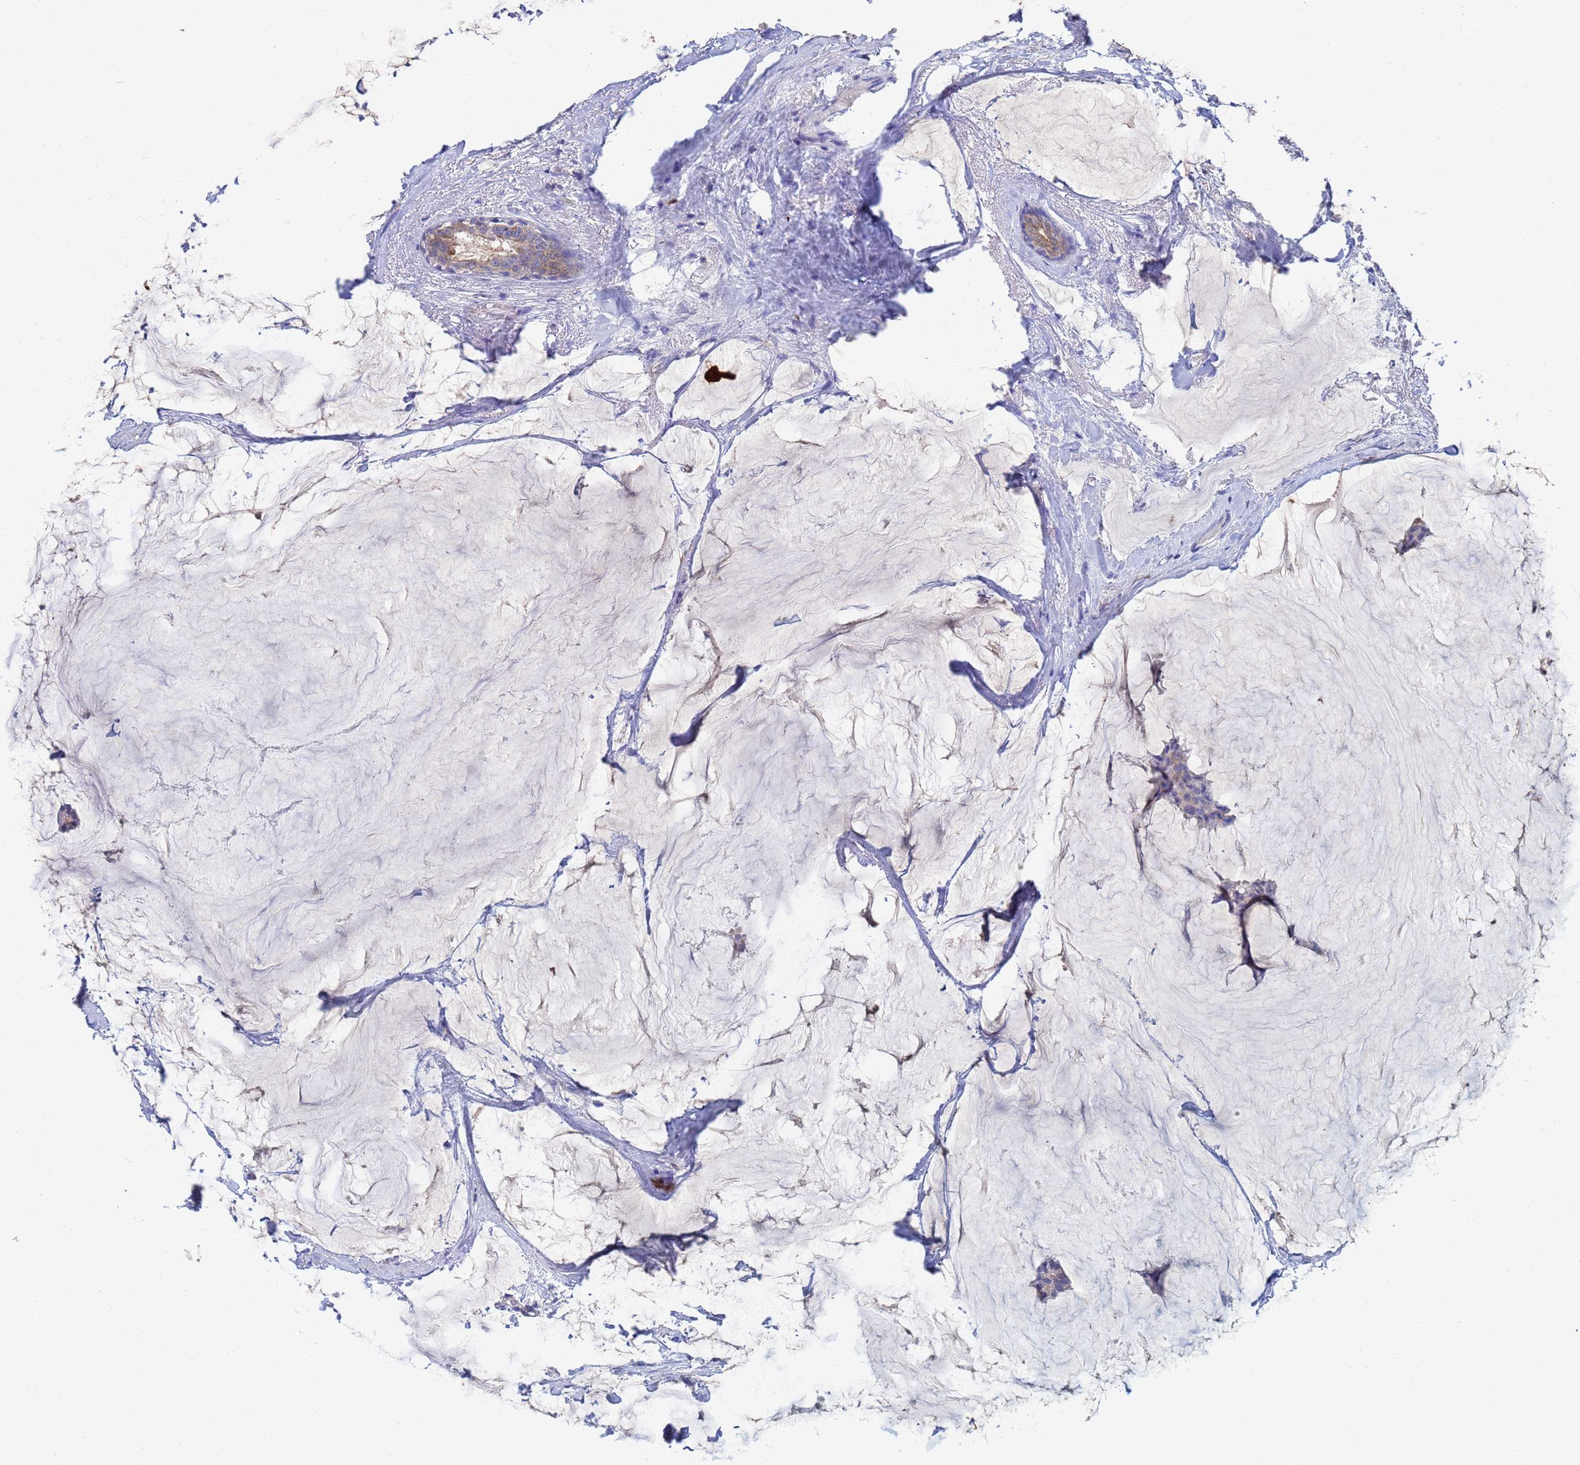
{"staining": {"intensity": "negative", "quantity": "none", "location": "none"}, "tissue": "breast cancer", "cell_type": "Tumor cells", "image_type": "cancer", "snomed": [{"axis": "morphology", "description": "Duct carcinoma"}, {"axis": "topography", "description": "Breast"}], "caption": "Image shows no significant protein staining in tumor cells of intraductal carcinoma (breast).", "gene": "GCHFR", "patient": {"sex": "female", "age": 93}}